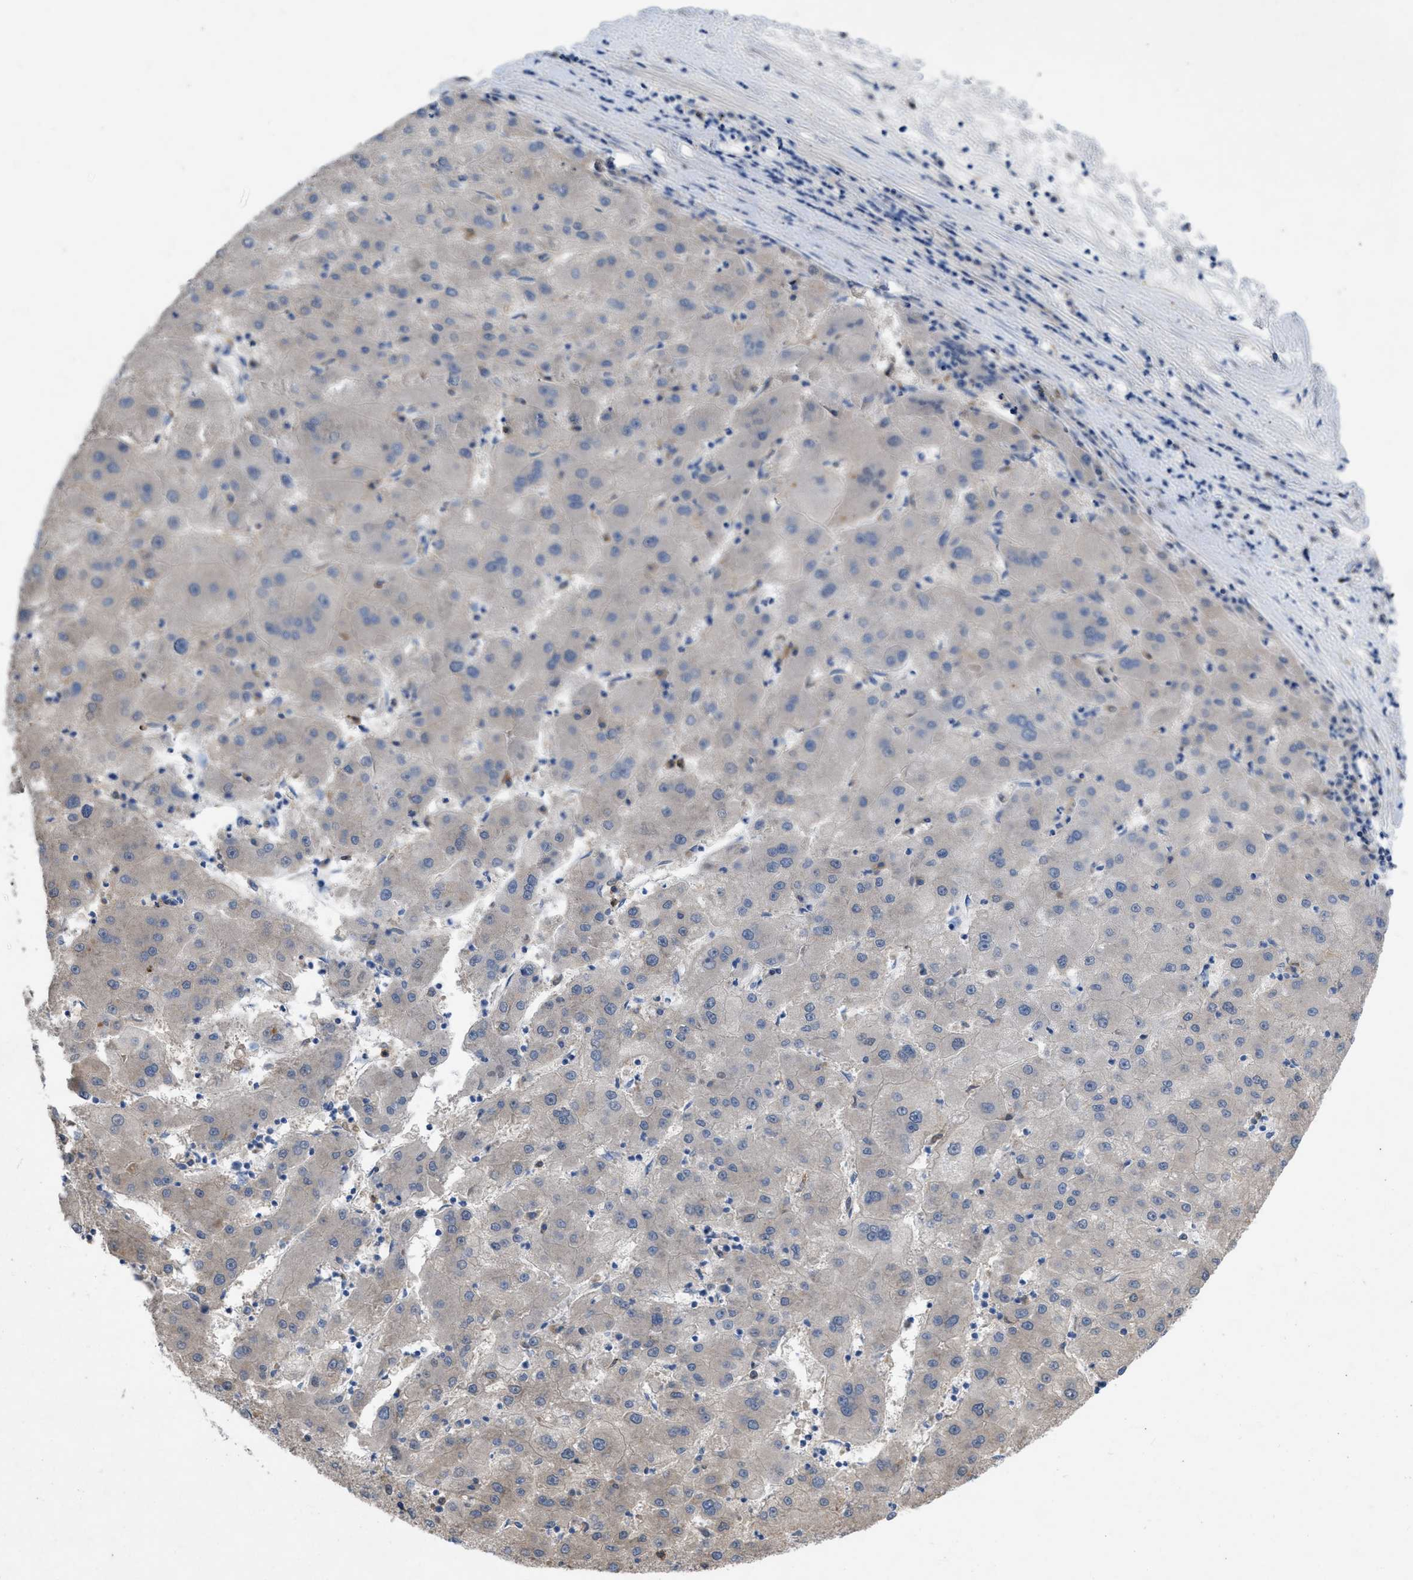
{"staining": {"intensity": "negative", "quantity": "none", "location": "none"}, "tissue": "liver cancer", "cell_type": "Tumor cells", "image_type": "cancer", "snomed": [{"axis": "morphology", "description": "Carcinoma, Hepatocellular, NOS"}, {"axis": "topography", "description": "Liver"}], "caption": "The micrograph demonstrates no significant expression in tumor cells of liver cancer (hepatocellular carcinoma).", "gene": "PLPPR5", "patient": {"sex": "male", "age": 72}}